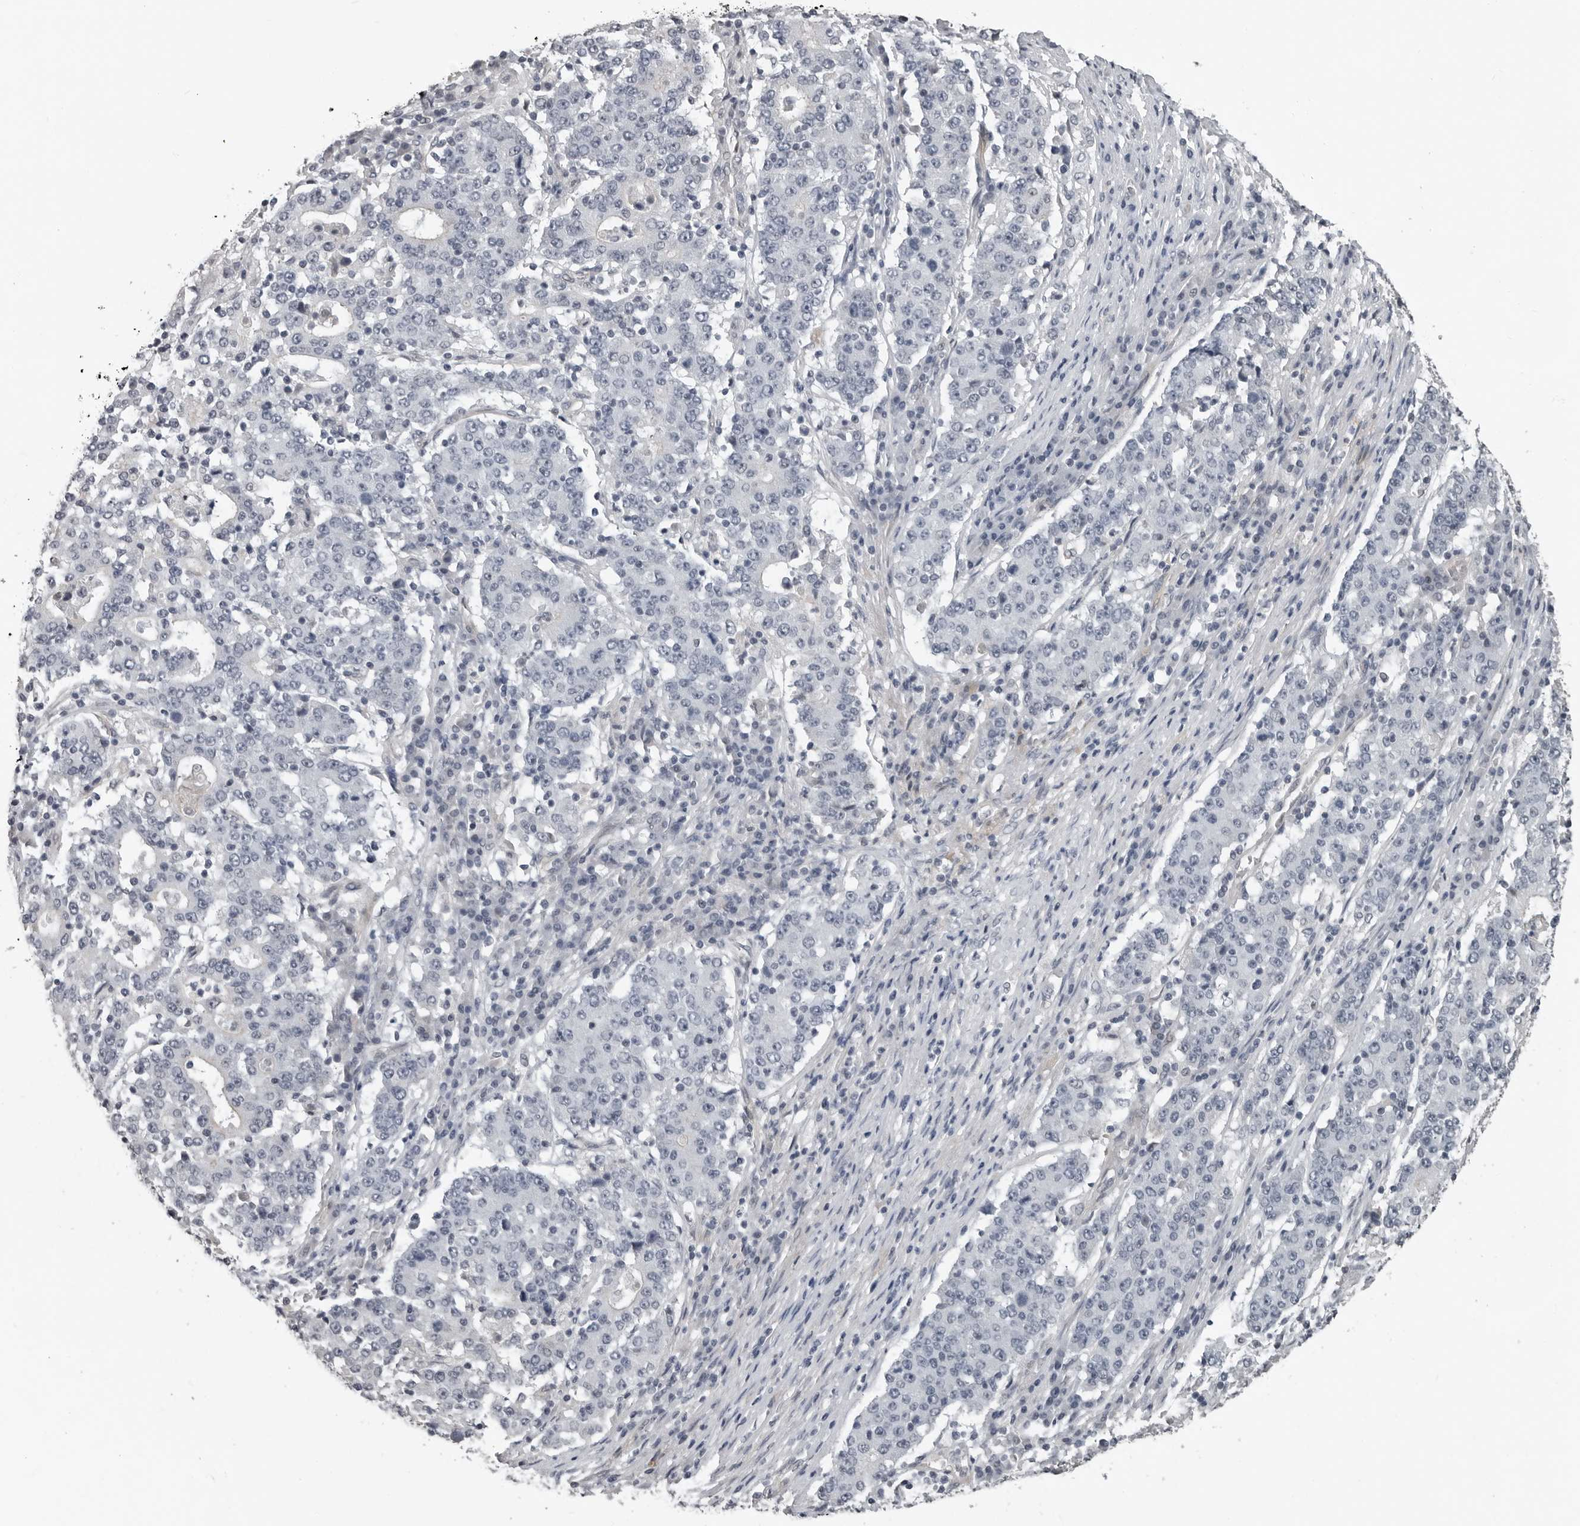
{"staining": {"intensity": "negative", "quantity": "none", "location": "none"}, "tissue": "stomach cancer", "cell_type": "Tumor cells", "image_type": "cancer", "snomed": [{"axis": "morphology", "description": "Adenocarcinoma, NOS"}, {"axis": "topography", "description": "Stomach"}], "caption": "A high-resolution image shows immunohistochemistry (IHC) staining of adenocarcinoma (stomach), which shows no significant expression in tumor cells. The staining is performed using DAB brown chromogen with nuclei counter-stained in using hematoxylin.", "gene": "PRRX2", "patient": {"sex": "male", "age": 59}}